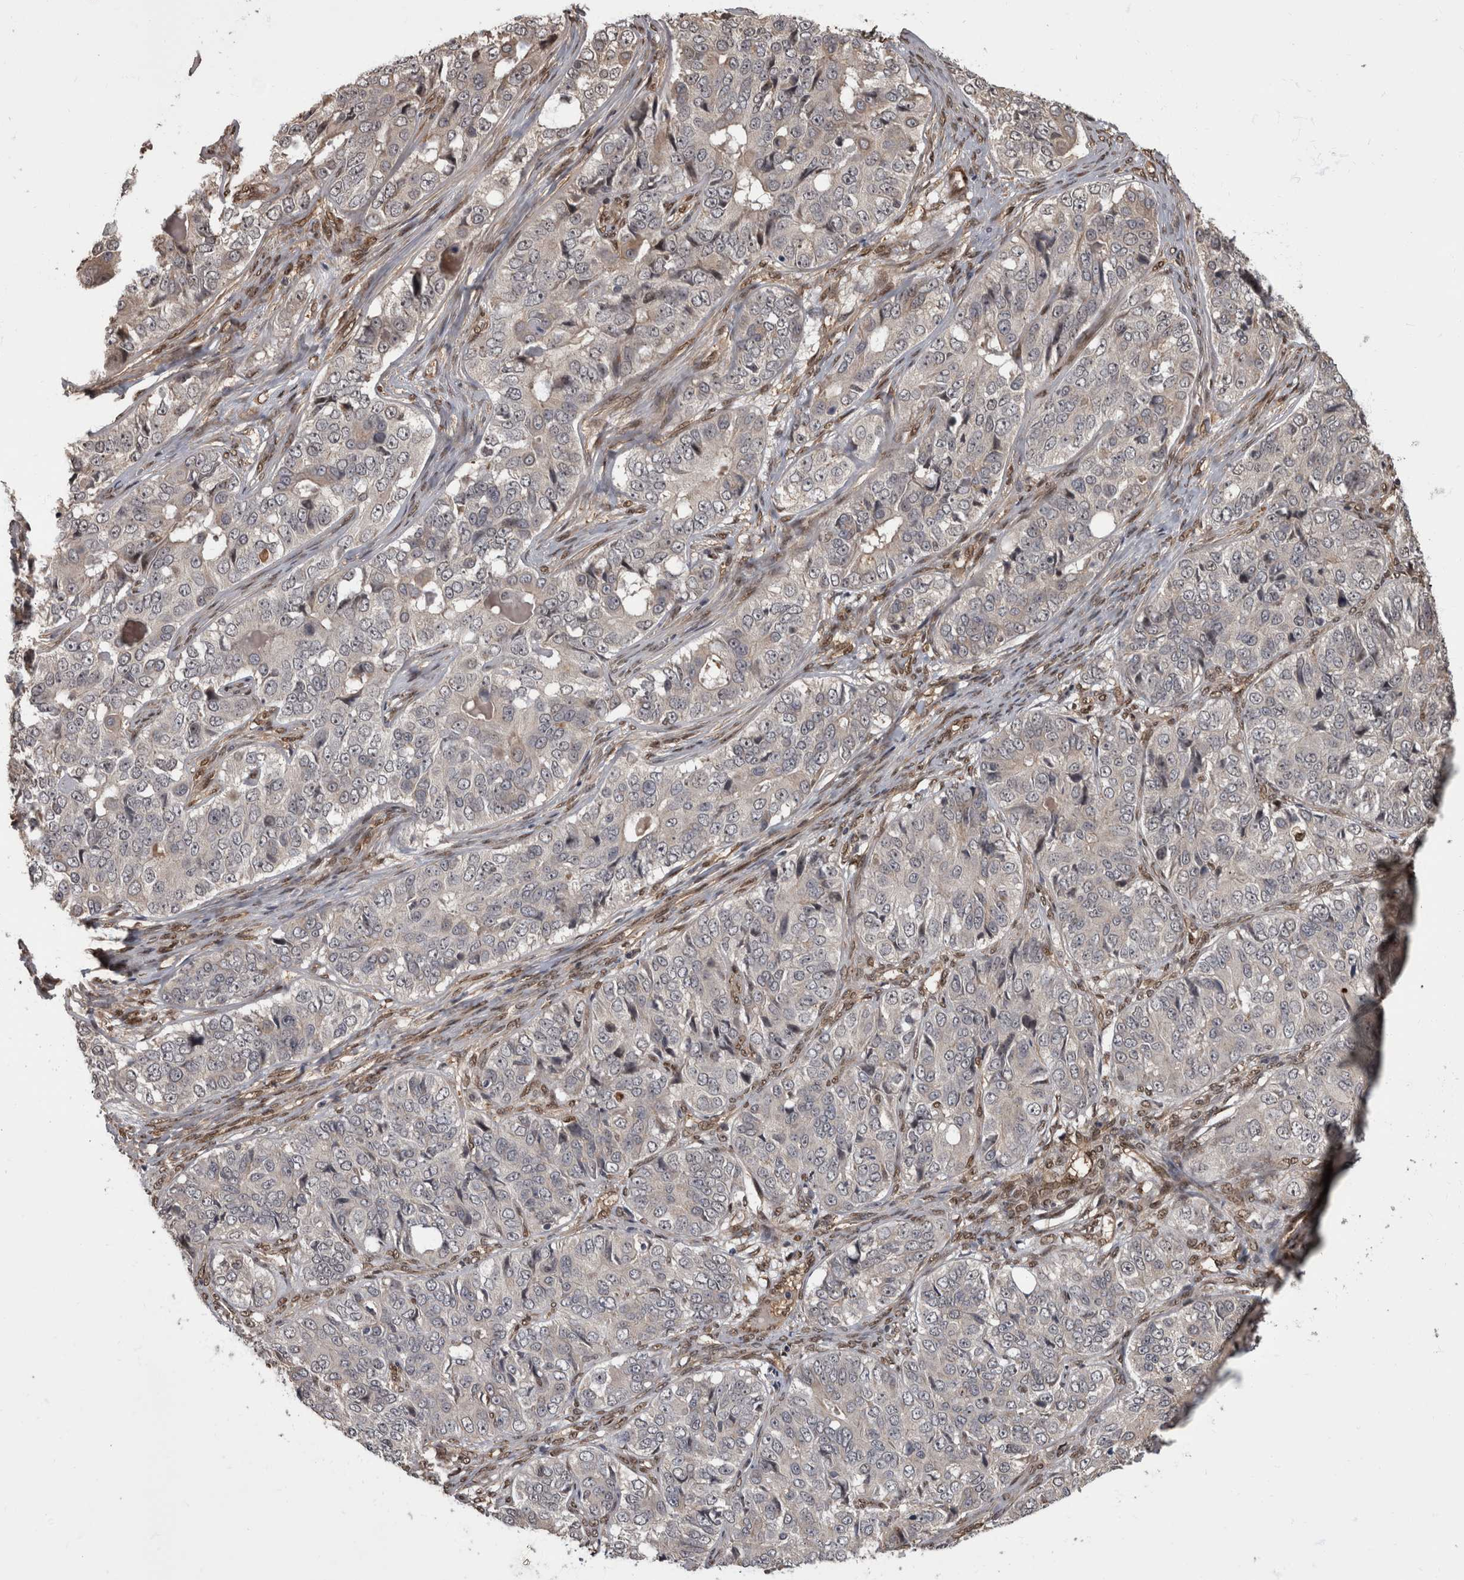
{"staining": {"intensity": "negative", "quantity": "none", "location": "none"}, "tissue": "ovarian cancer", "cell_type": "Tumor cells", "image_type": "cancer", "snomed": [{"axis": "morphology", "description": "Carcinoma, endometroid"}, {"axis": "topography", "description": "Ovary"}], "caption": "The image exhibits no staining of tumor cells in endometroid carcinoma (ovarian).", "gene": "AKT3", "patient": {"sex": "female", "age": 51}}